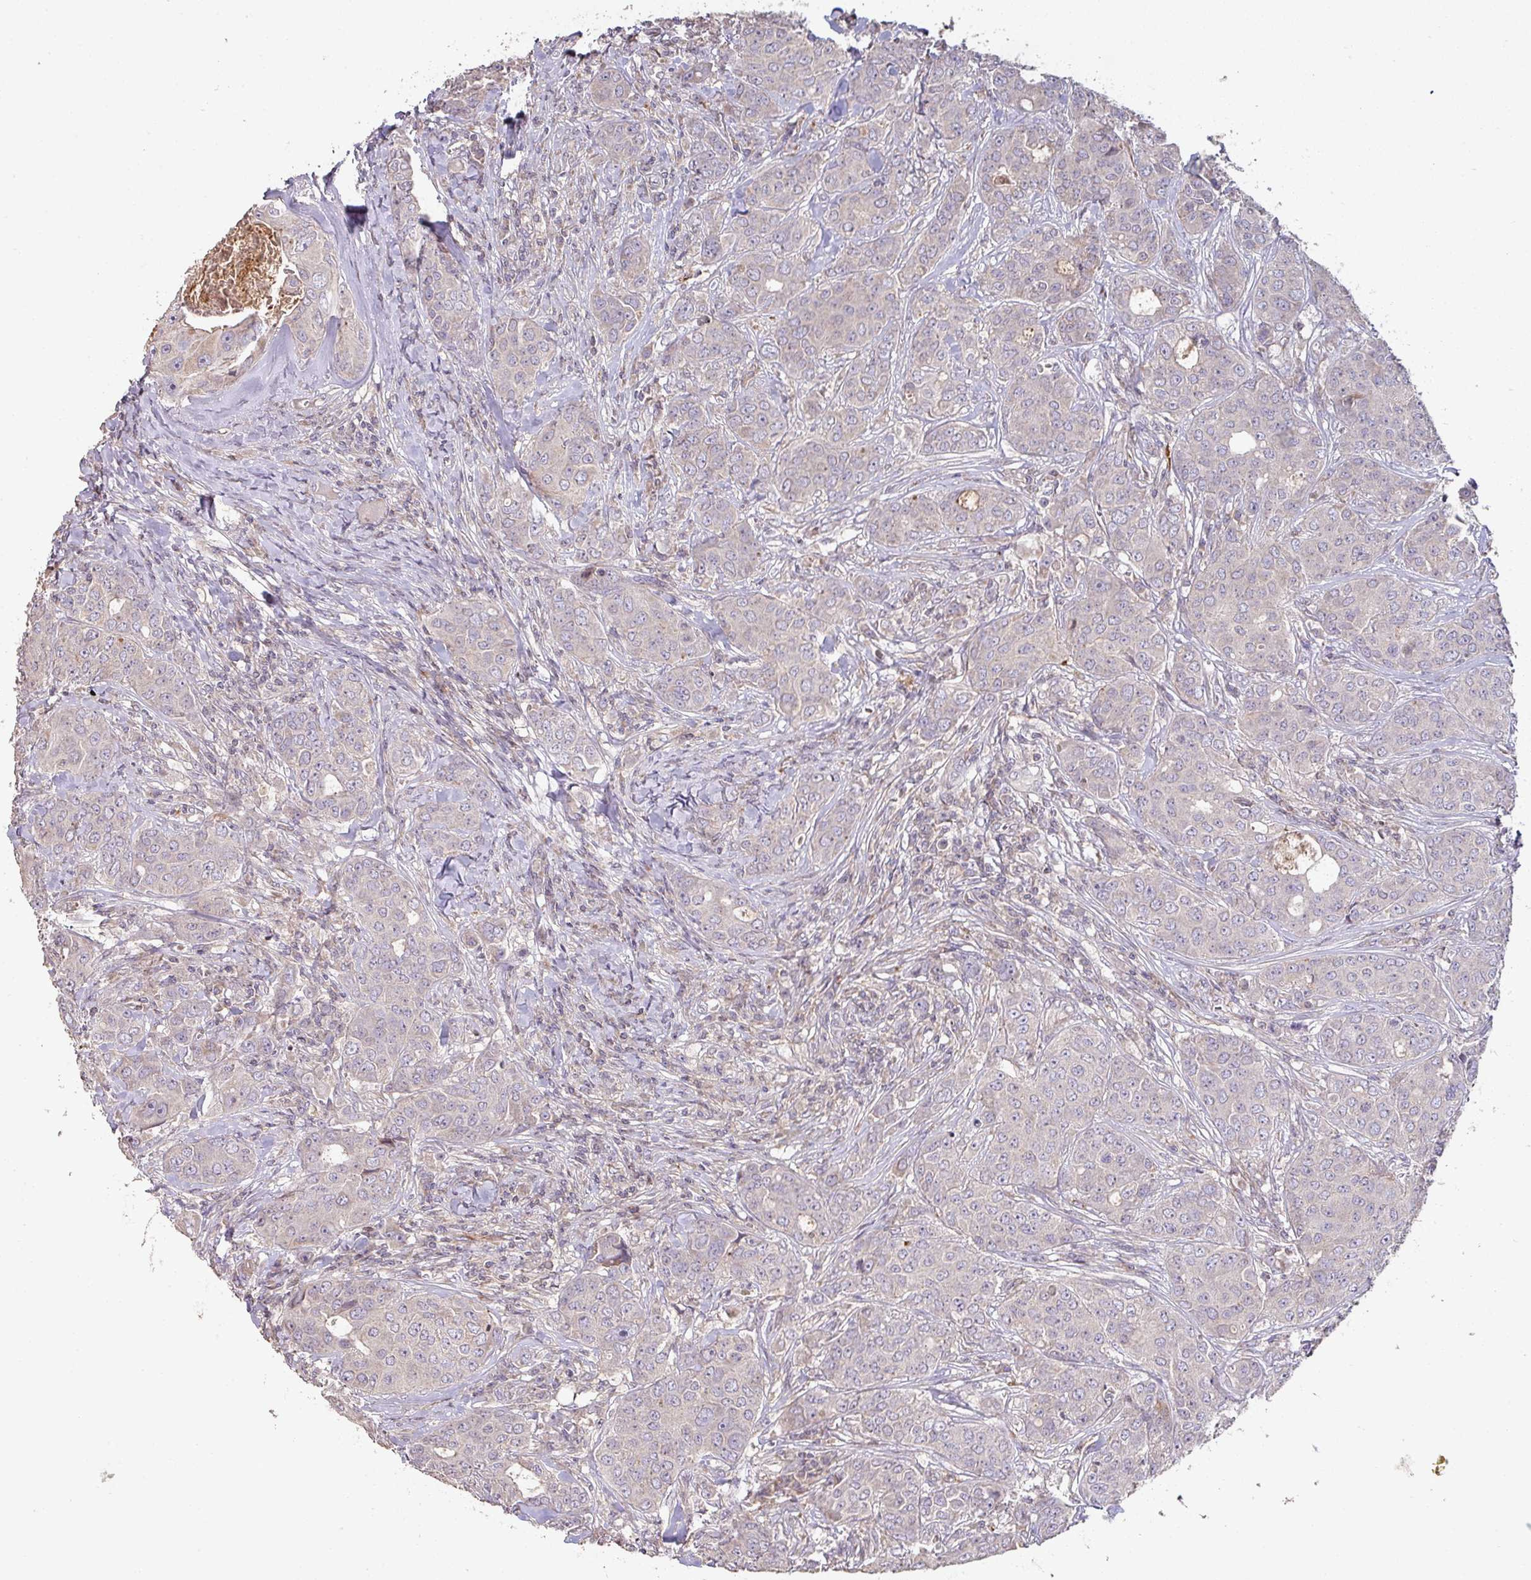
{"staining": {"intensity": "negative", "quantity": "none", "location": "none"}, "tissue": "breast cancer", "cell_type": "Tumor cells", "image_type": "cancer", "snomed": [{"axis": "morphology", "description": "Duct carcinoma"}, {"axis": "topography", "description": "Breast"}], "caption": "This micrograph is of intraductal carcinoma (breast) stained with immunohistochemistry (IHC) to label a protein in brown with the nuclei are counter-stained blue. There is no staining in tumor cells.", "gene": "RPL23A", "patient": {"sex": "female", "age": 43}}